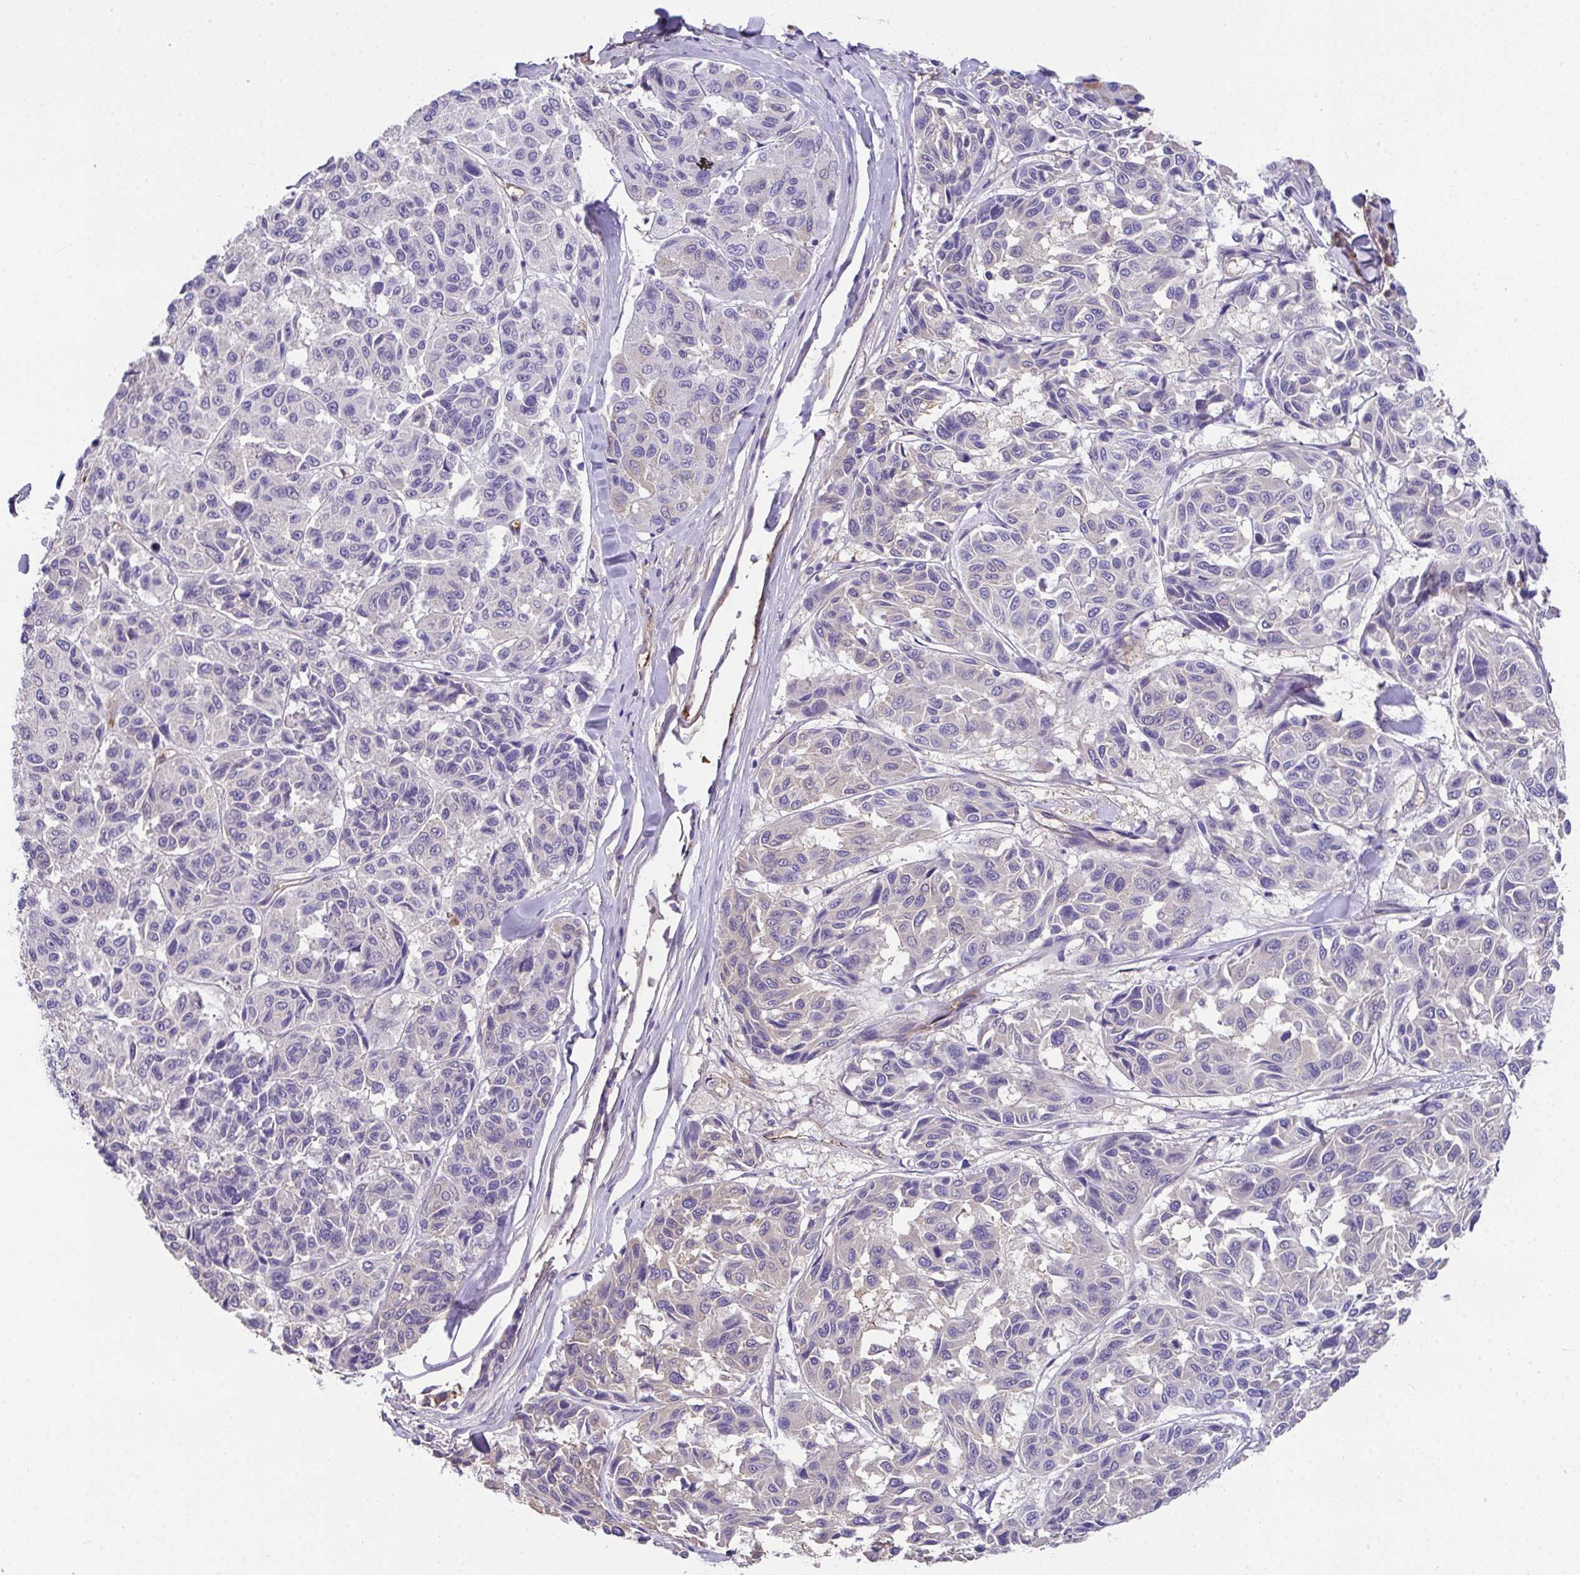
{"staining": {"intensity": "negative", "quantity": "none", "location": "none"}, "tissue": "melanoma", "cell_type": "Tumor cells", "image_type": "cancer", "snomed": [{"axis": "morphology", "description": "Malignant melanoma, NOS"}, {"axis": "topography", "description": "Skin"}], "caption": "Immunohistochemical staining of human malignant melanoma reveals no significant expression in tumor cells.", "gene": "ZNF813", "patient": {"sex": "female", "age": 66}}